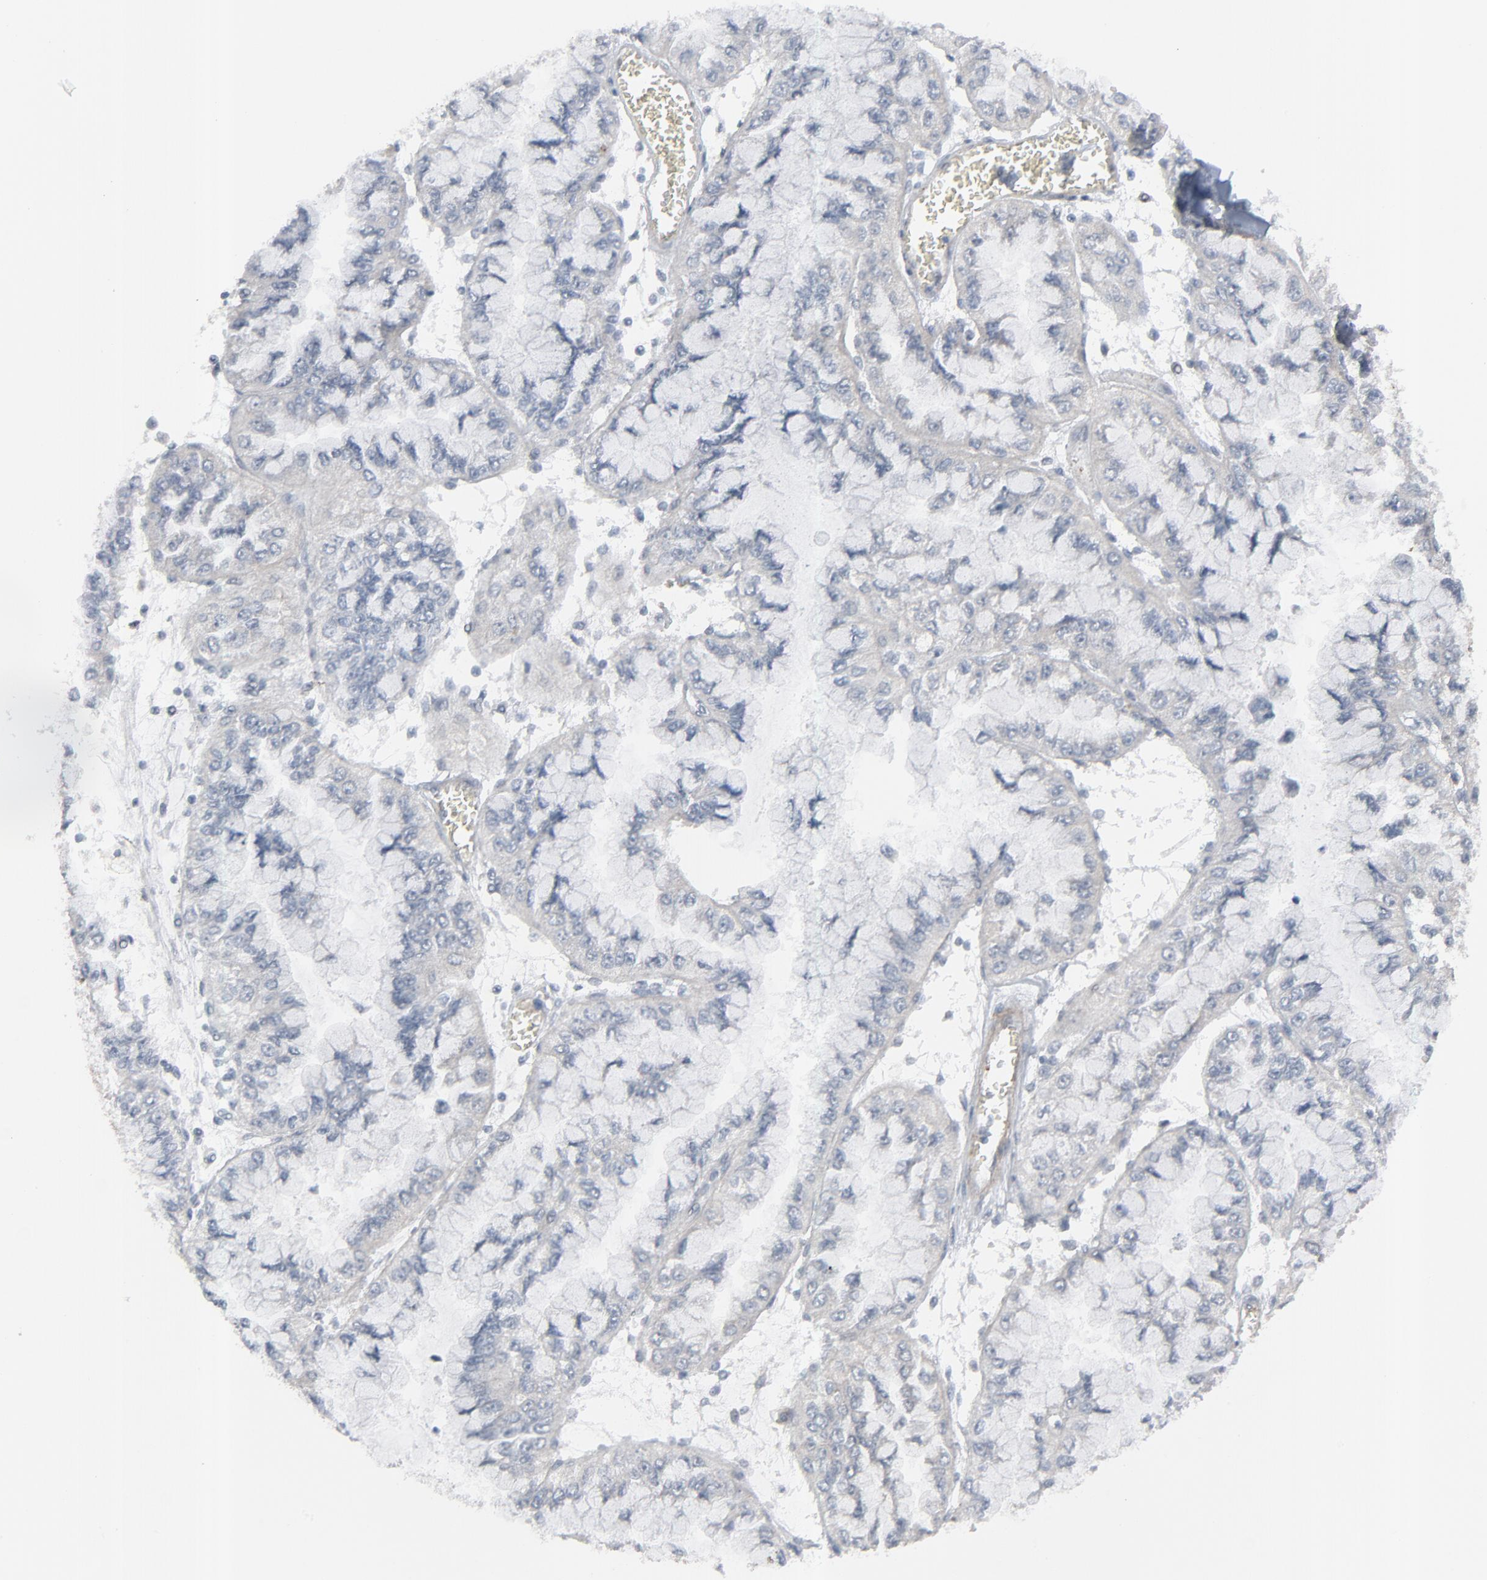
{"staining": {"intensity": "negative", "quantity": "none", "location": "none"}, "tissue": "liver cancer", "cell_type": "Tumor cells", "image_type": "cancer", "snomed": [{"axis": "morphology", "description": "Cholangiocarcinoma"}, {"axis": "topography", "description": "Liver"}], "caption": "Immunohistochemistry histopathology image of liver cancer (cholangiocarcinoma) stained for a protein (brown), which shows no expression in tumor cells.", "gene": "NEUROD1", "patient": {"sex": "female", "age": 79}}